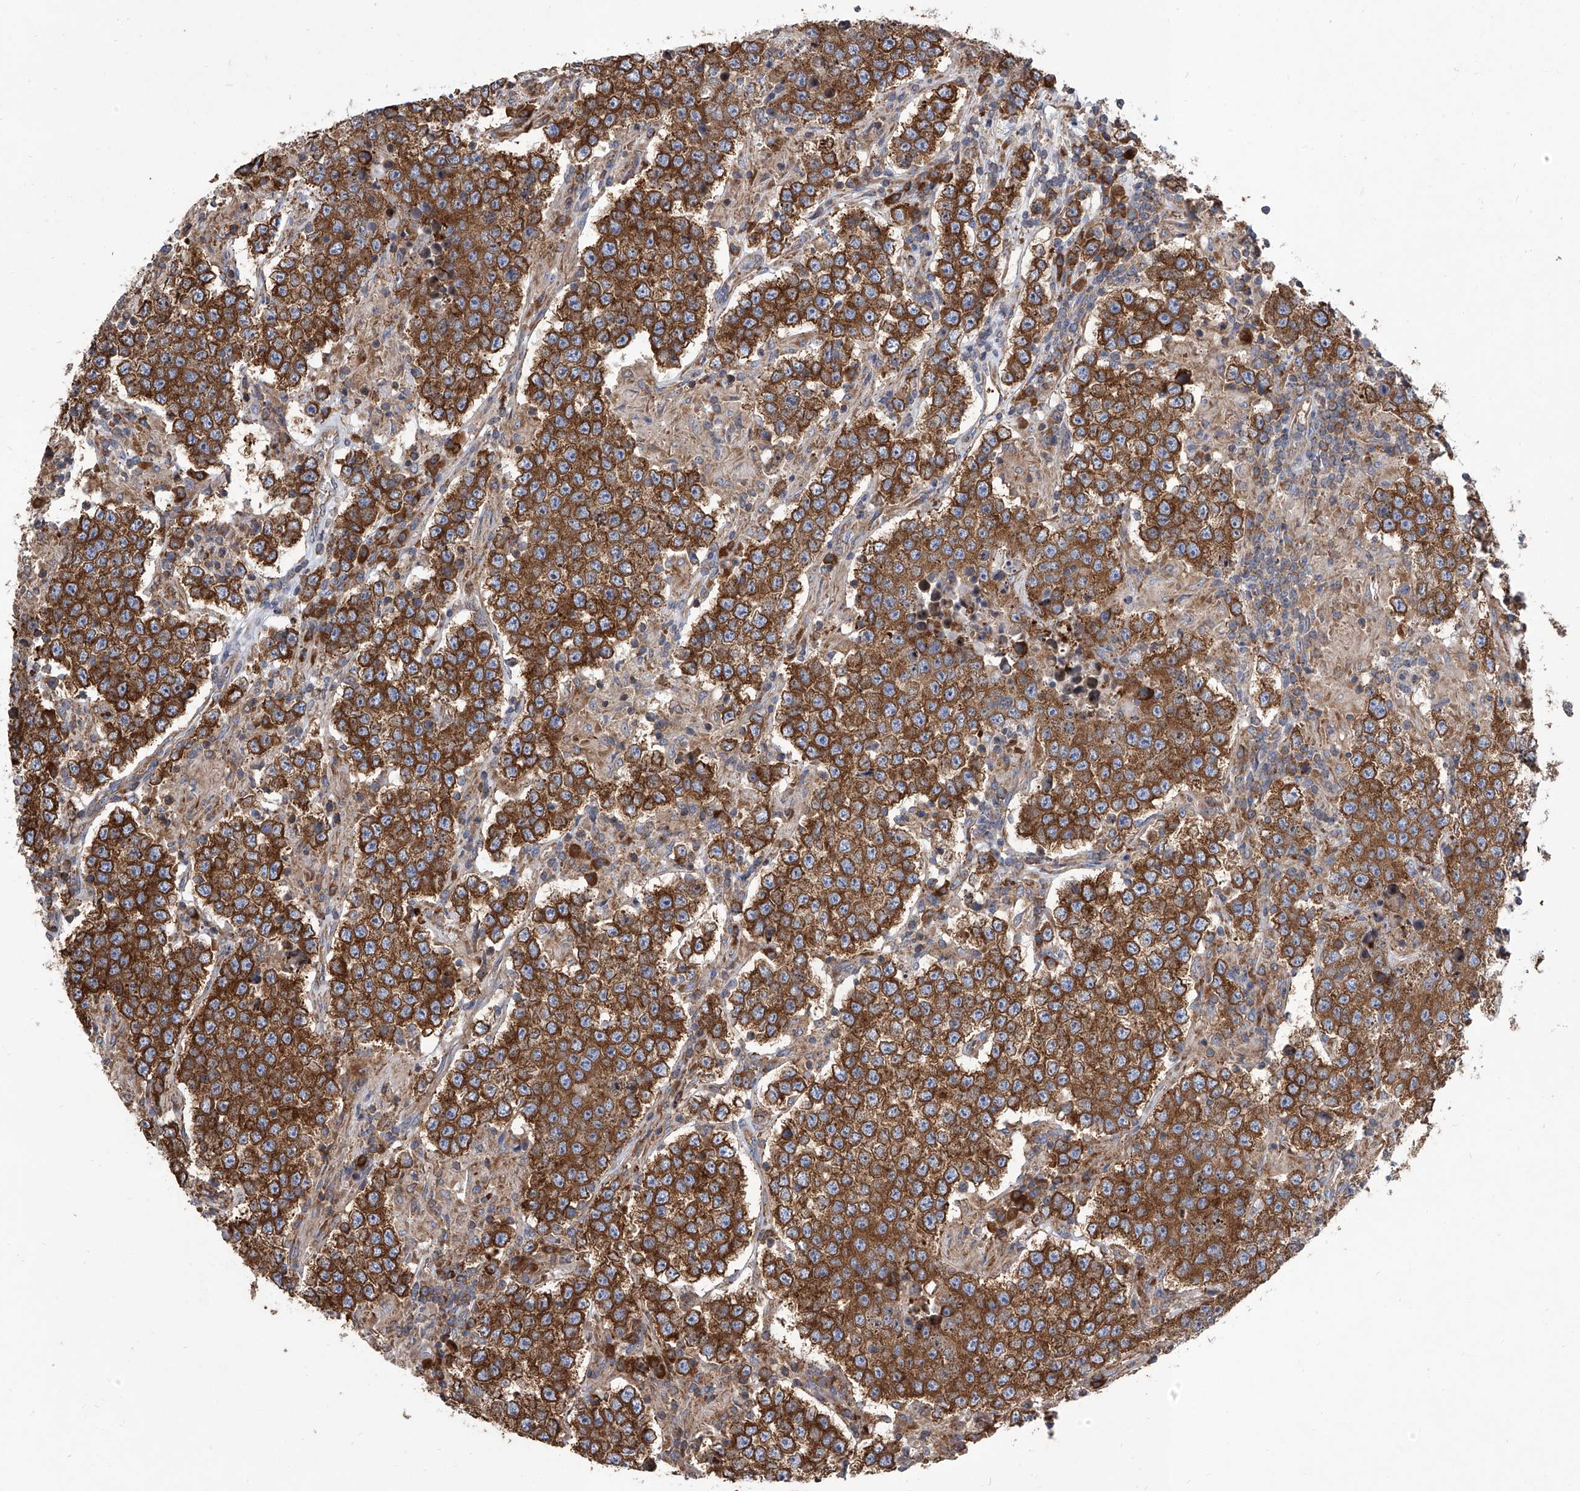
{"staining": {"intensity": "strong", "quantity": ">75%", "location": "cytoplasmic/membranous"}, "tissue": "testis cancer", "cell_type": "Tumor cells", "image_type": "cancer", "snomed": [{"axis": "morphology", "description": "Normal tissue, NOS"}, {"axis": "morphology", "description": "Urothelial carcinoma, High grade"}, {"axis": "morphology", "description": "Seminoma, NOS"}, {"axis": "morphology", "description": "Carcinoma, Embryonal, NOS"}, {"axis": "topography", "description": "Urinary bladder"}, {"axis": "topography", "description": "Testis"}], "caption": "Protein staining by immunohistochemistry (IHC) displays strong cytoplasmic/membranous expression in about >75% of tumor cells in testis cancer. (brown staining indicates protein expression, while blue staining denotes nuclei).", "gene": "EIF2S2", "patient": {"sex": "male", "age": 41}}